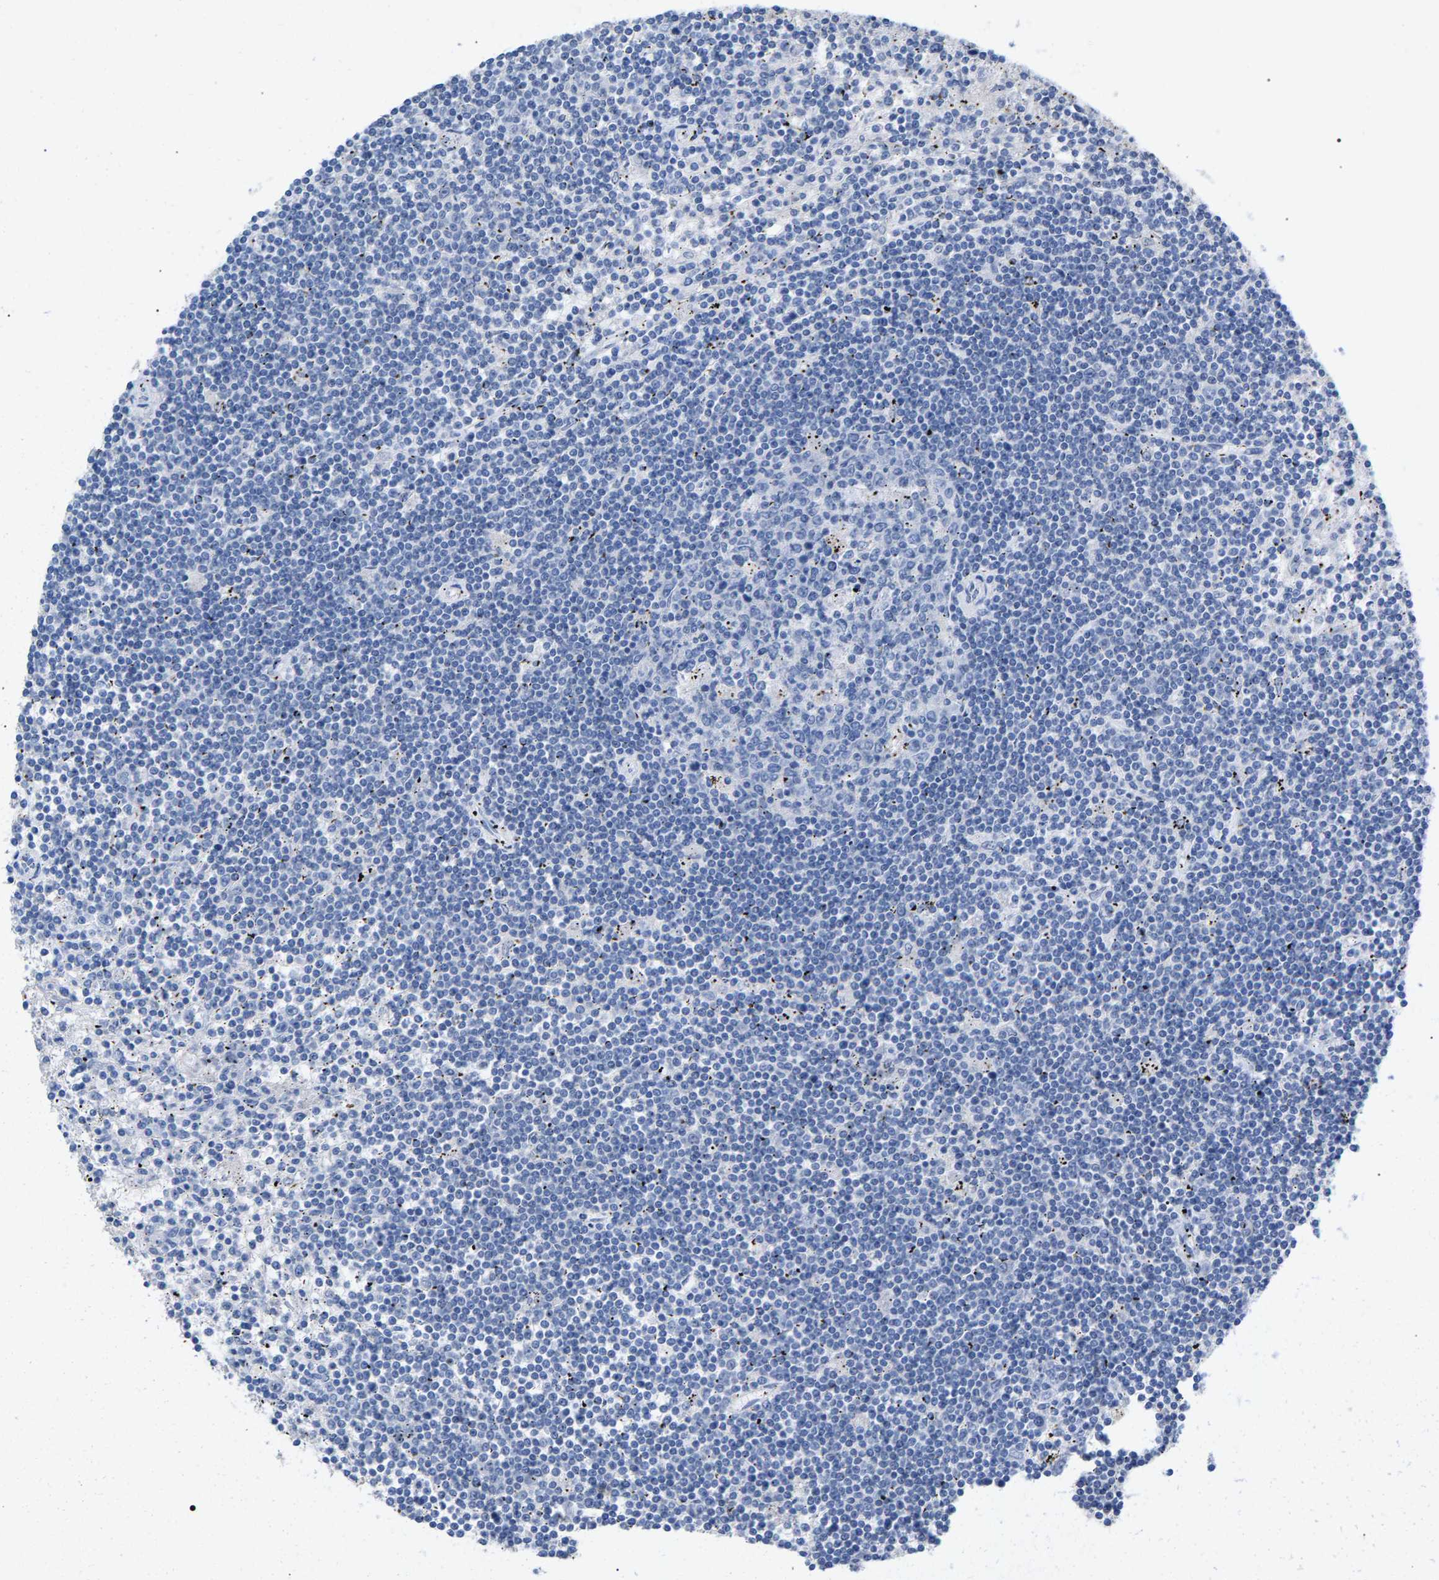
{"staining": {"intensity": "negative", "quantity": "none", "location": "none"}, "tissue": "lymphoma", "cell_type": "Tumor cells", "image_type": "cancer", "snomed": [{"axis": "morphology", "description": "Malignant lymphoma, non-Hodgkin's type, Low grade"}, {"axis": "topography", "description": "Spleen"}], "caption": "Lymphoma was stained to show a protein in brown. There is no significant positivity in tumor cells. (Stains: DAB (3,3'-diaminobenzidine) immunohistochemistry (IHC) with hematoxylin counter stain, Microscopy: brightfield microscopy at high magnification).", "gene": "APOH", "patient": {"sex": "male", "age": 76}}